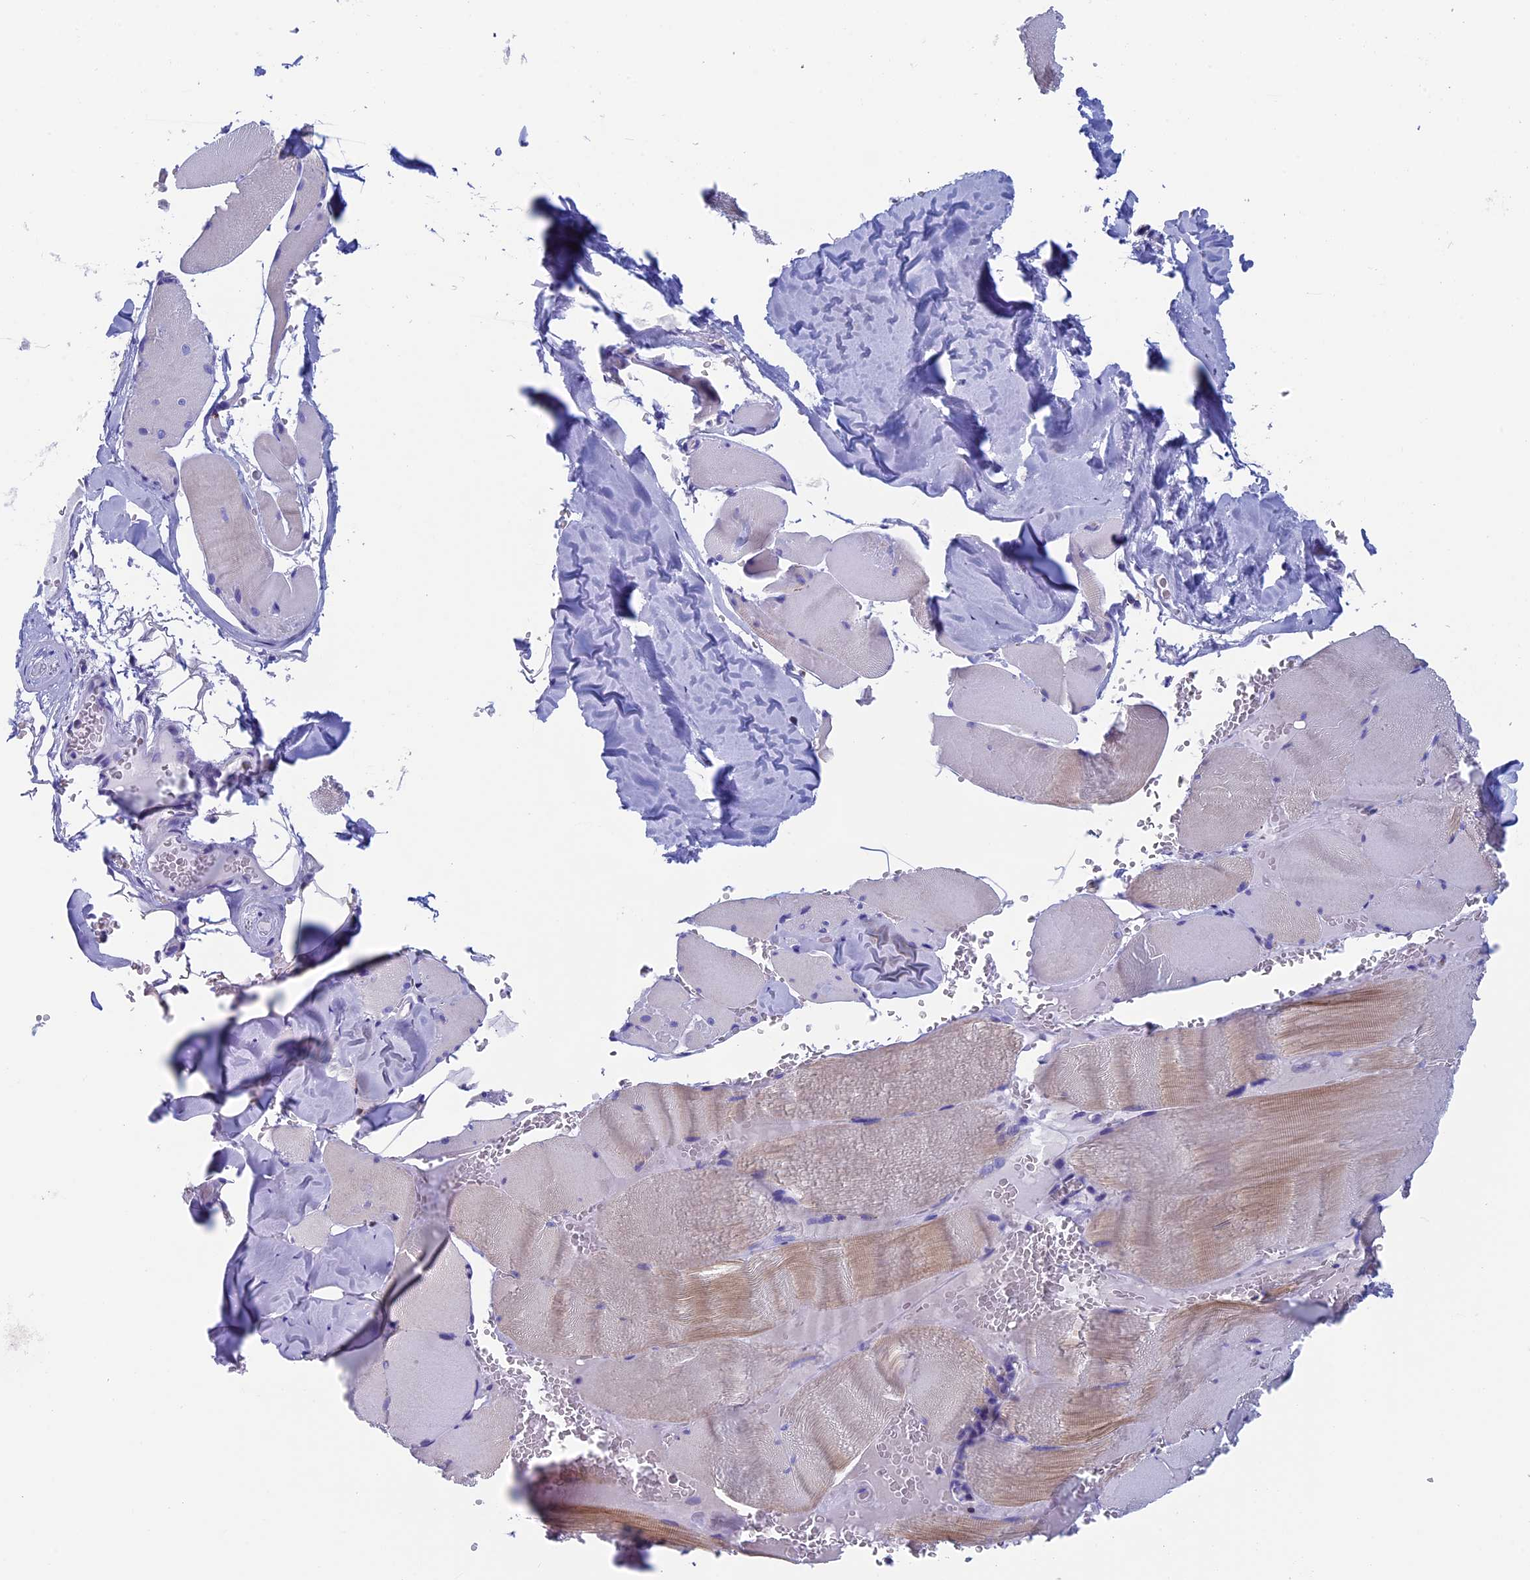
{"staining": {"intensity": "weak", "quantity": "25%-75%", "location": "cytoplasmic/membranous"}, "tissue": "skeletal muscle", "cell_type": "Myocytes", "image_type": "normal", "snomed": [{"axis": "morphology", "description": "Normal tissue, NOS"}, {"axis": "topography", "description": "Skeletal muscle"}, {"axis": "topography", "description": "Head-Neck"}], "caption": "Protein staining demonstrates weak cytoplasmic/membranous staining in about 25%-75% of myocytes in unremarkable skeletal muscle.", "gene": "SEPTIN1", "patient": {"sex": "male", "age": 66}}